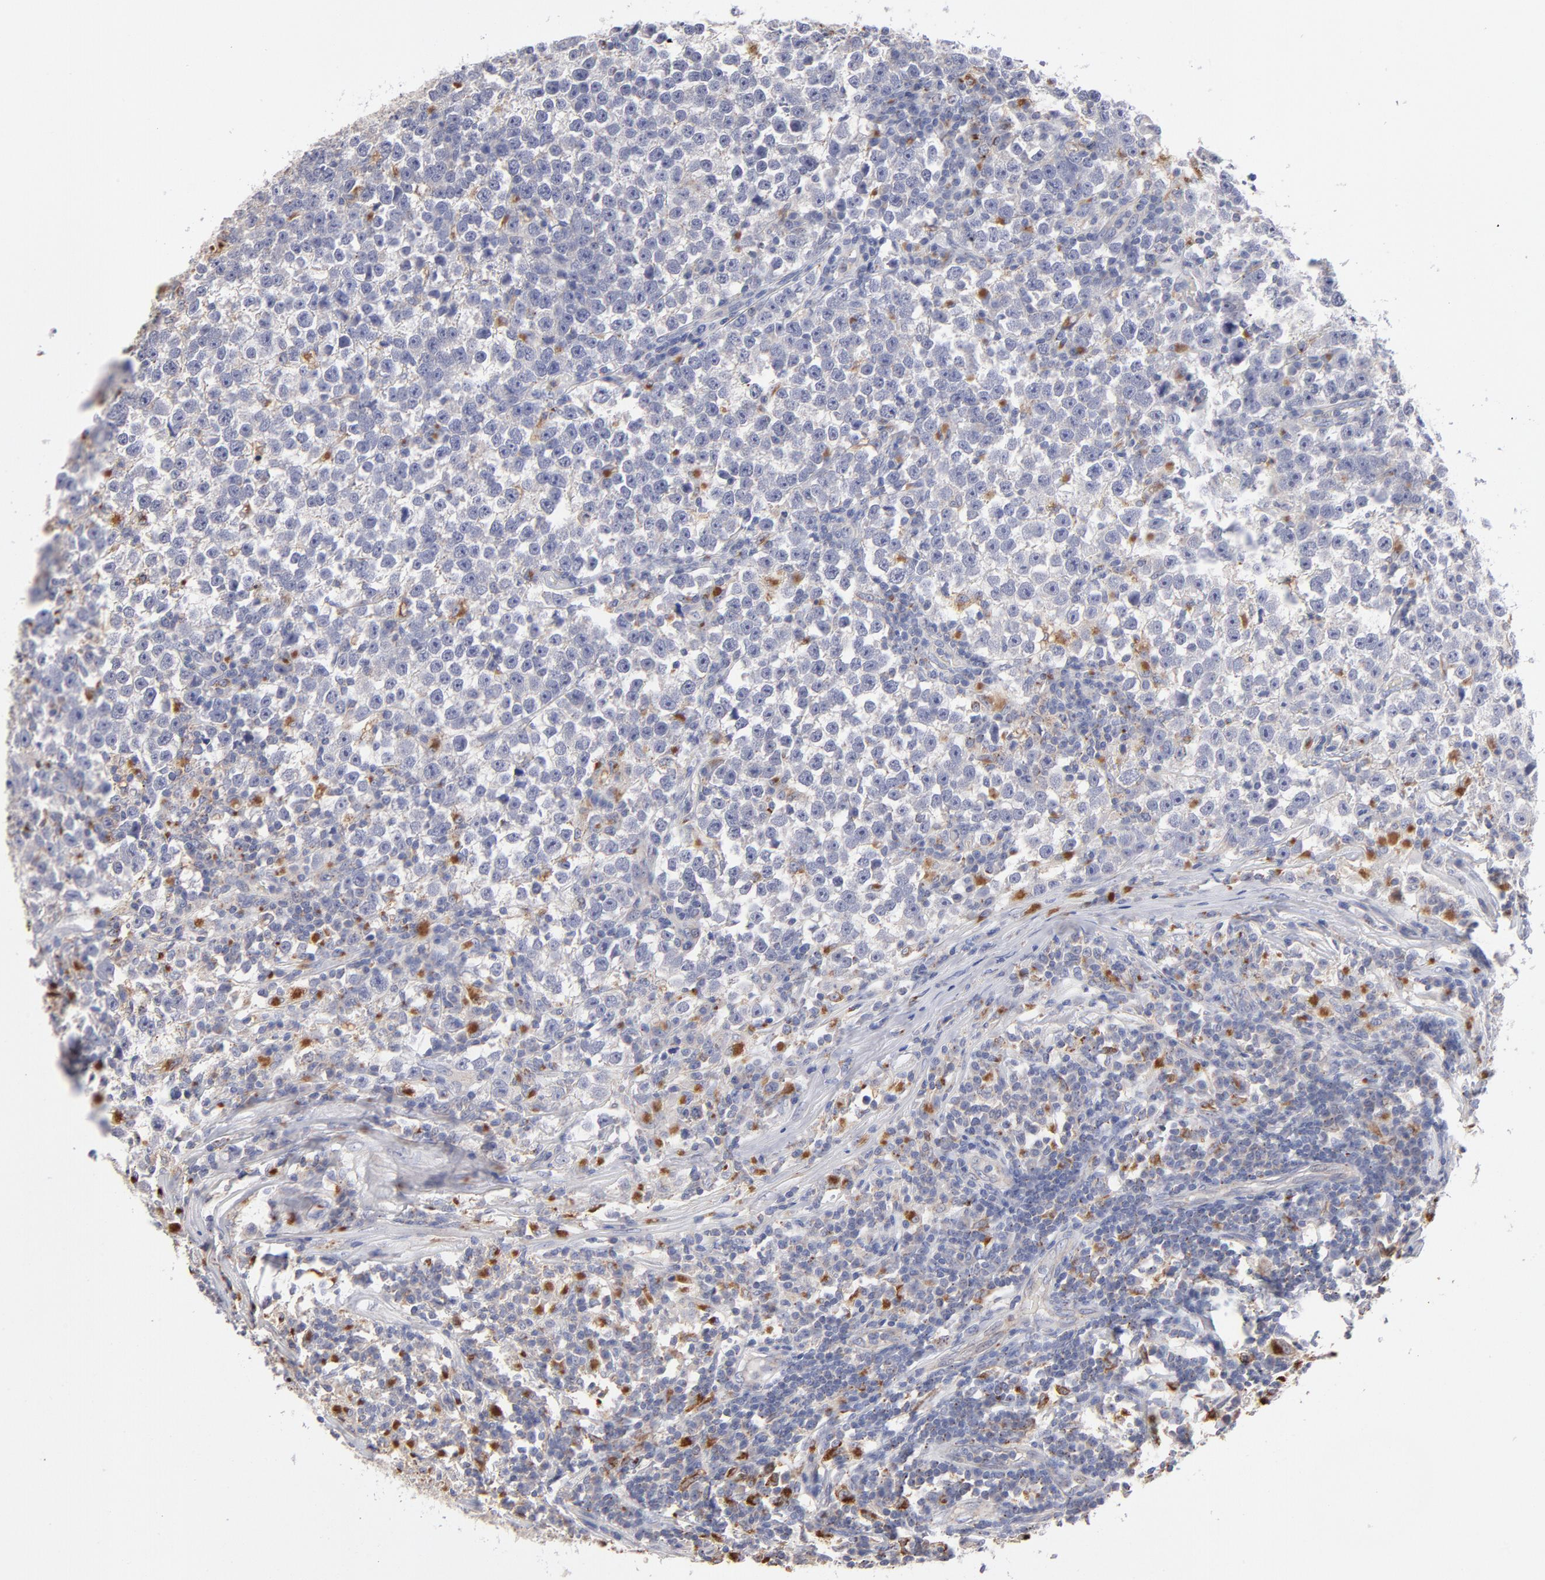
{"staining": {"intensity": "weak", "quantity": "<25%", "location": "cytoplasmic/membranous"}, "tissue": "testis cancer", "cell_type": "Tumor cells", "image_type": "cancer", "snomed": [{"axis": "morphology", "description": "Seminoma, NOS"}, {"axis": "topography", "description": "Testis"}], "caption": "A high-resolution photomicrograph shows immunohistochemistry (IHC) staining of testis seminoma, which shows no significant positivity in tumor cells.", "gene": "RRAGB", "patient": {"sex": "male", "age": 43}}